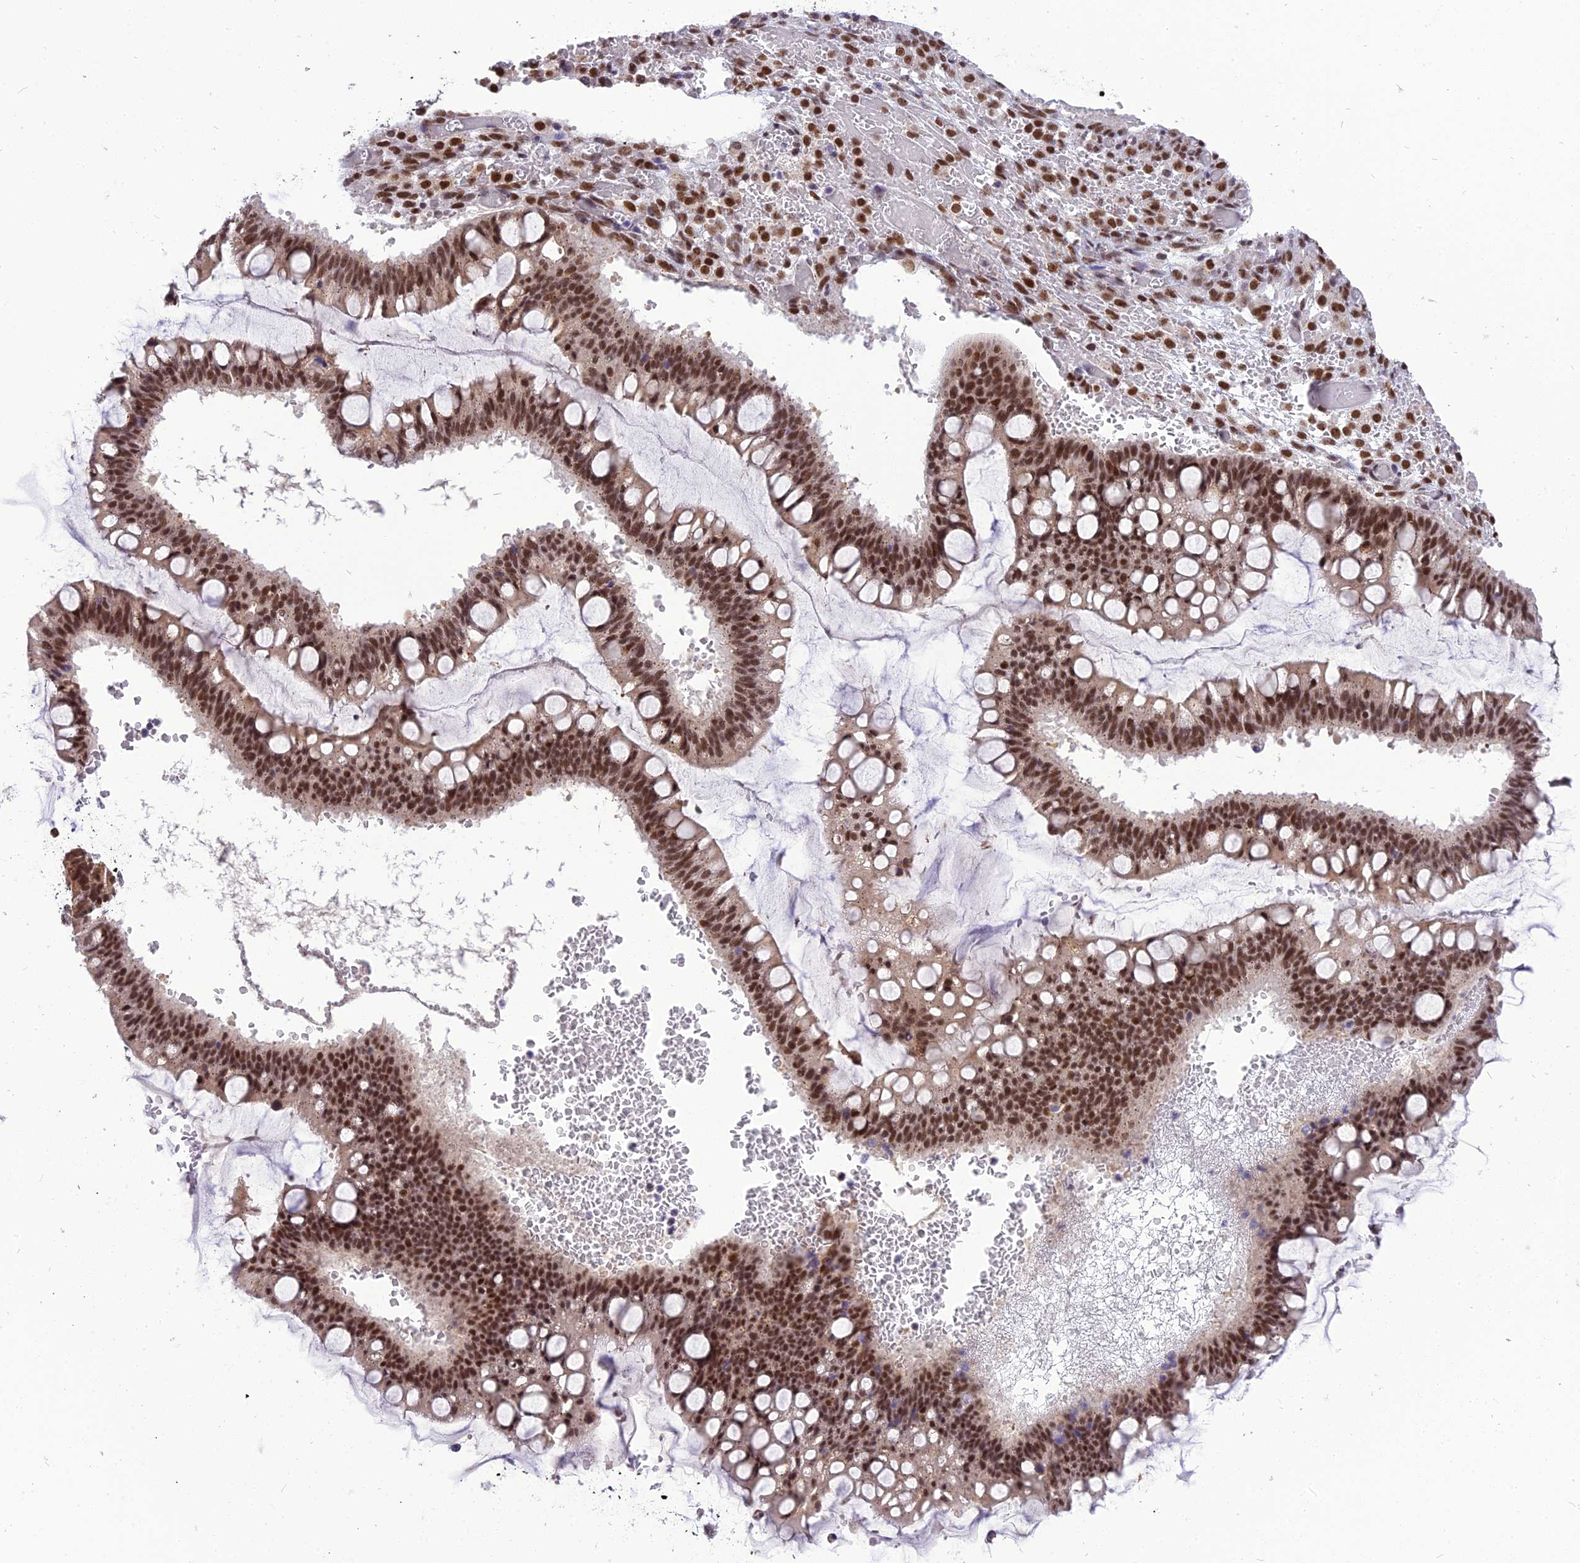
{"staining": {"intensity": "strong", "quantity": ">75%", "location": "nuclear"}, "tissue": "ovarian cancer", "cell_type": "Tumor cells", "image_type": "cancer", "snomed": [{"axis": "morphology", "description": "Cystadenocarcinoma, mucinous, NOS"}, {"axis": "topography", "description": "Ovary"}], "caption": "Protein expression analysis of human ovarian cancer (mucinous cystadenocarcinoma) reveals strong nuclear positivity in about >75% of tumor cells.", "gene": "IRF2BP1", "patient": {"sex": "female", "age": 73}}